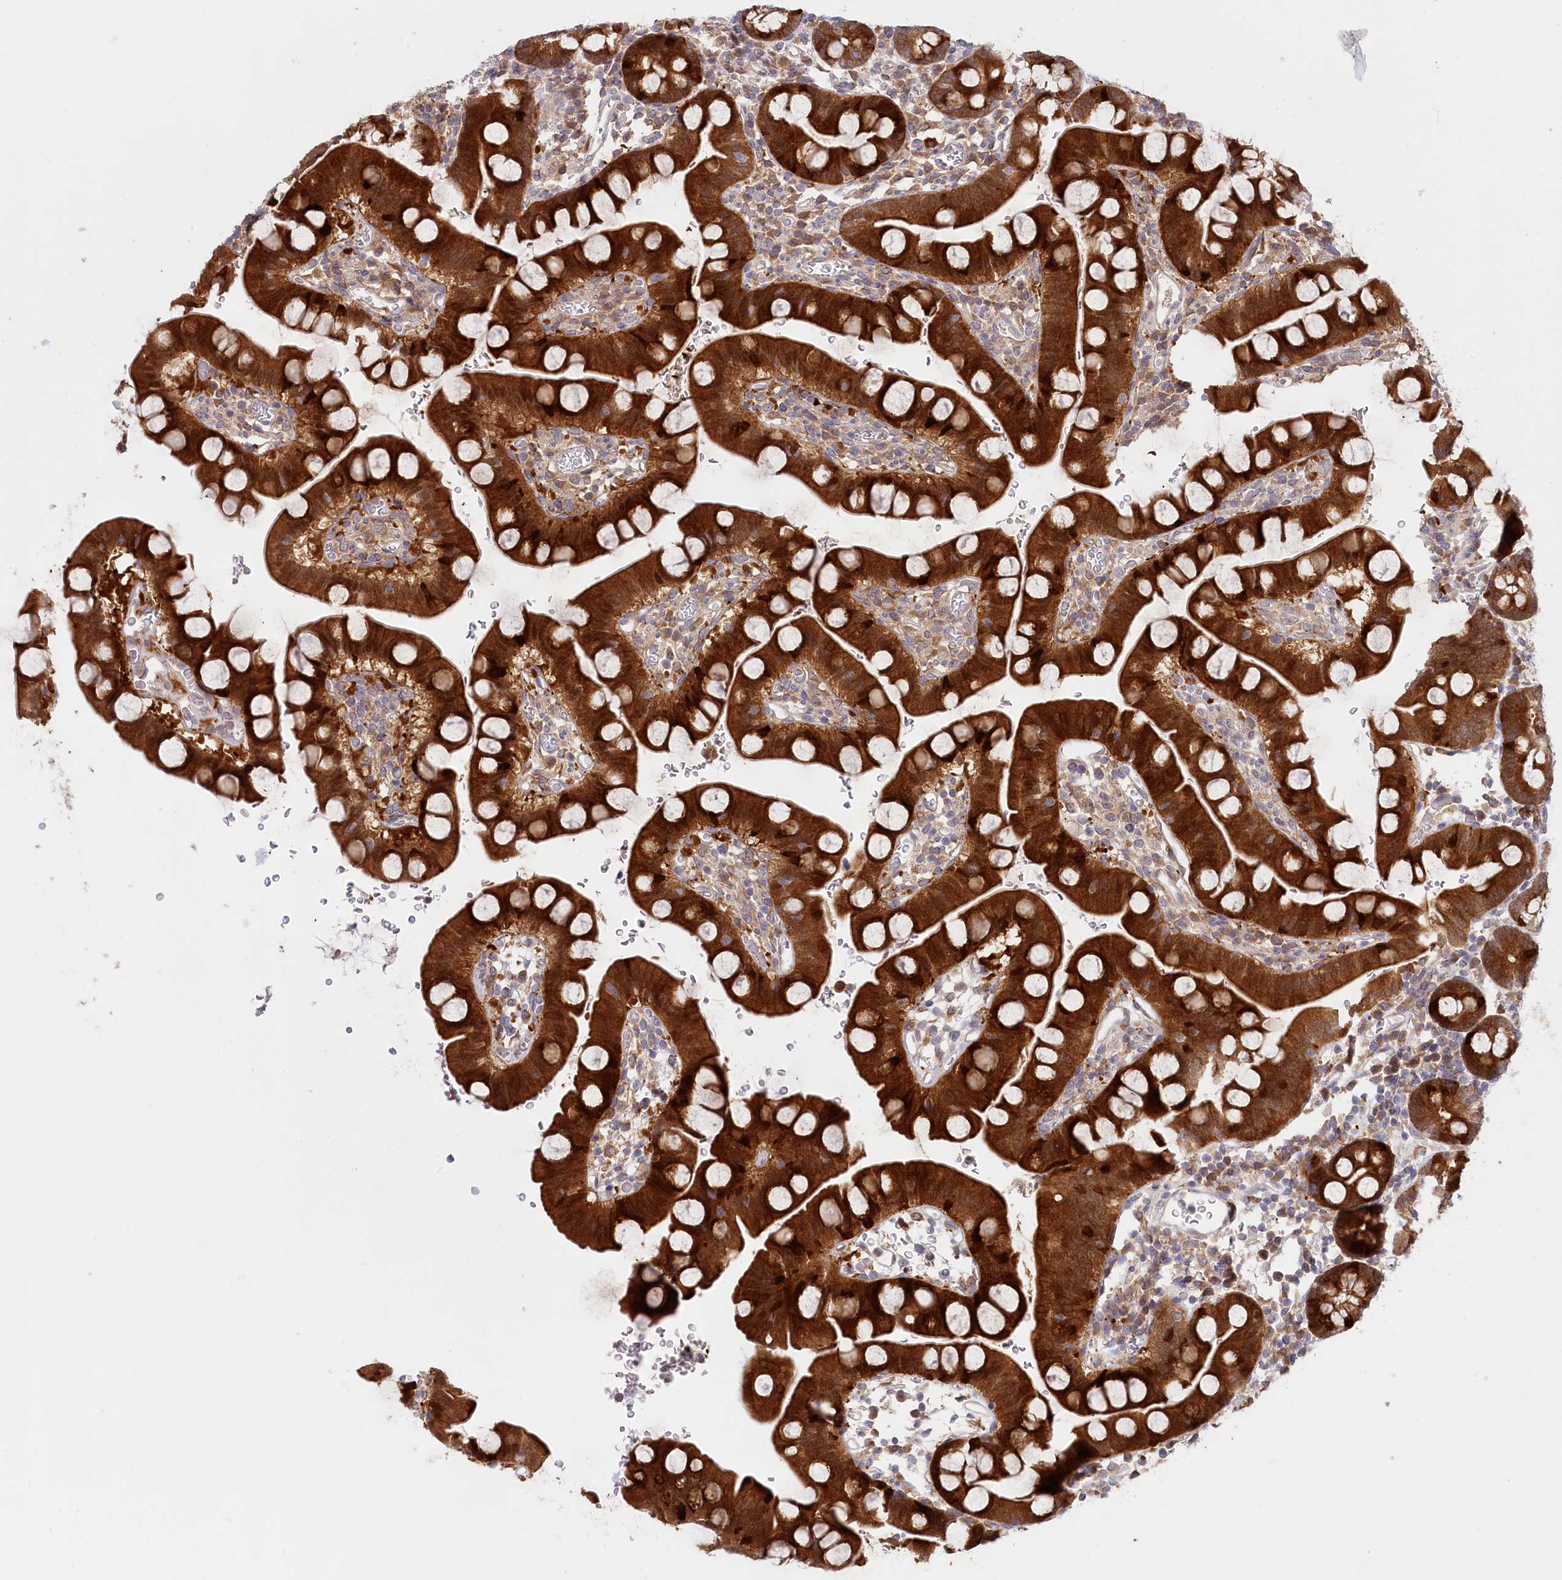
{"staining": {"intensity": "strong", "quantity": ">75%", "location": "cytoplasmic/membranous"}, "tissue": "small intestine", "cell_type": "Glandular cells", "image_type": "normal", "snomed": [{"axis": "morphology", "description": "Normal tissue, NOS"}, {"axis": "topography", "description": "Stomach, upper"}, {"axis": "topography", "description": "Stomach, lower"}, {"axis": "topography", "description": "Small intestine"}], "caption": "IHC staining of normal small intestine, which demonstrates high levels of strong cytoplasmic/membranous expression in approximately >75% of glandular cells indicating strong cytoplasmic/membranous protein positivity. The staining was performed using DAB (3,3'-diaminobenzidine) (brown) for protein detection and nuclei were counterstained in hematoxylin (blue).", "gene": "PAIP2", "patient": {"sex": "male", "age": 68}}